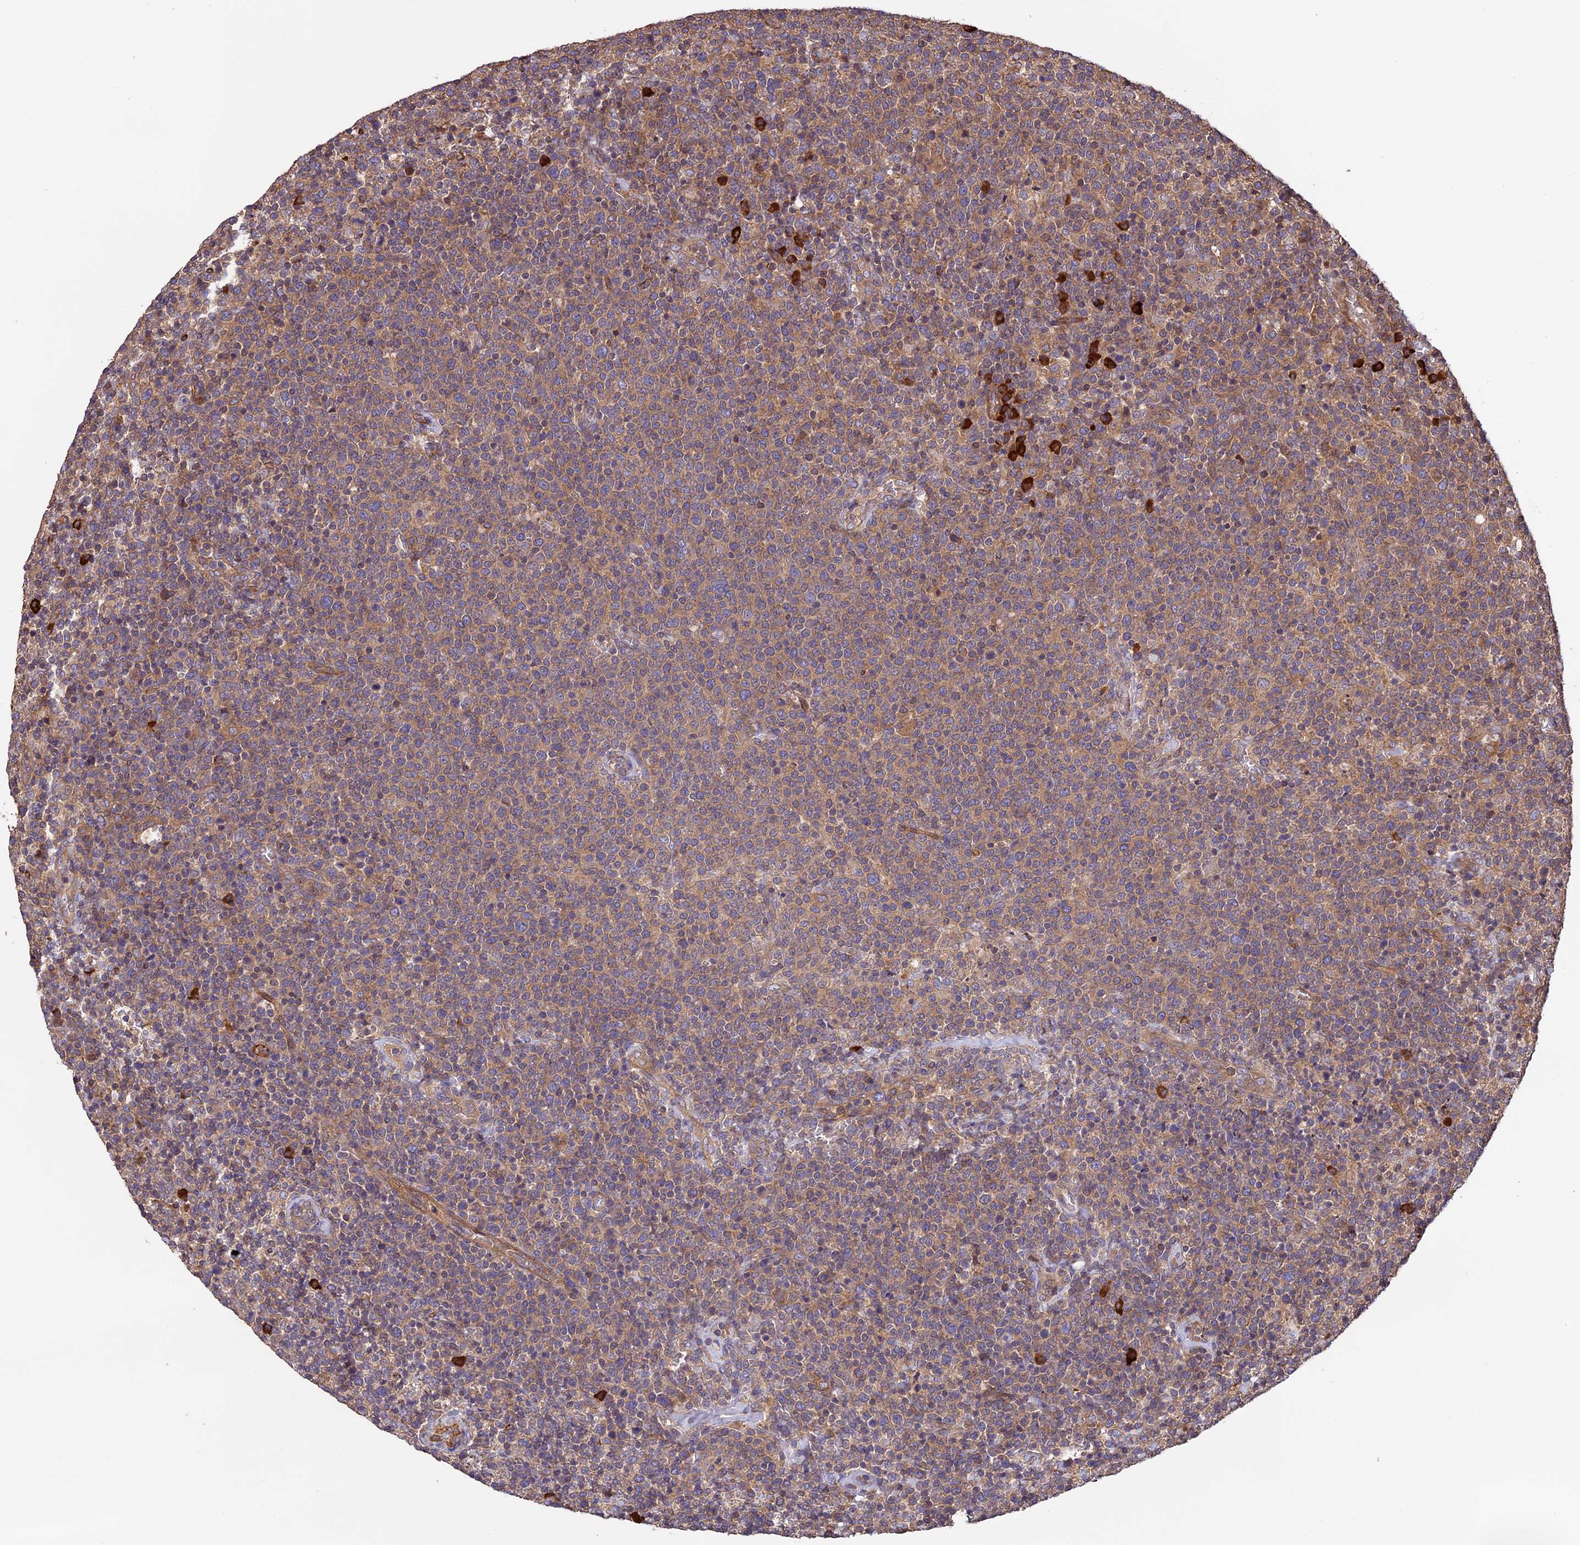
{"staining": {"intensity": "moderate", "quantity": ">75%", "location": "cytoplasmic/membranous"}, "tissue": "lymphoma", "cell_type": "Tumor cells", "image_type": "cancer", "snomed": [{"axis": "morphology", "description": "Malignant lymphoma, non-Hodgkin's type, High grade"}, {"axis": "topography", "description": "Lymph node"}], "caption": "Immunohistochemistry of malignant lymphoma, non-Hodgkin's type (high-grade) exhibits medium levels of moderate cytoplasmic/membranous expression in about >75% of tumor cells.", "gene": "GAS8", "patient": {"sex": "male", "age": 61}}